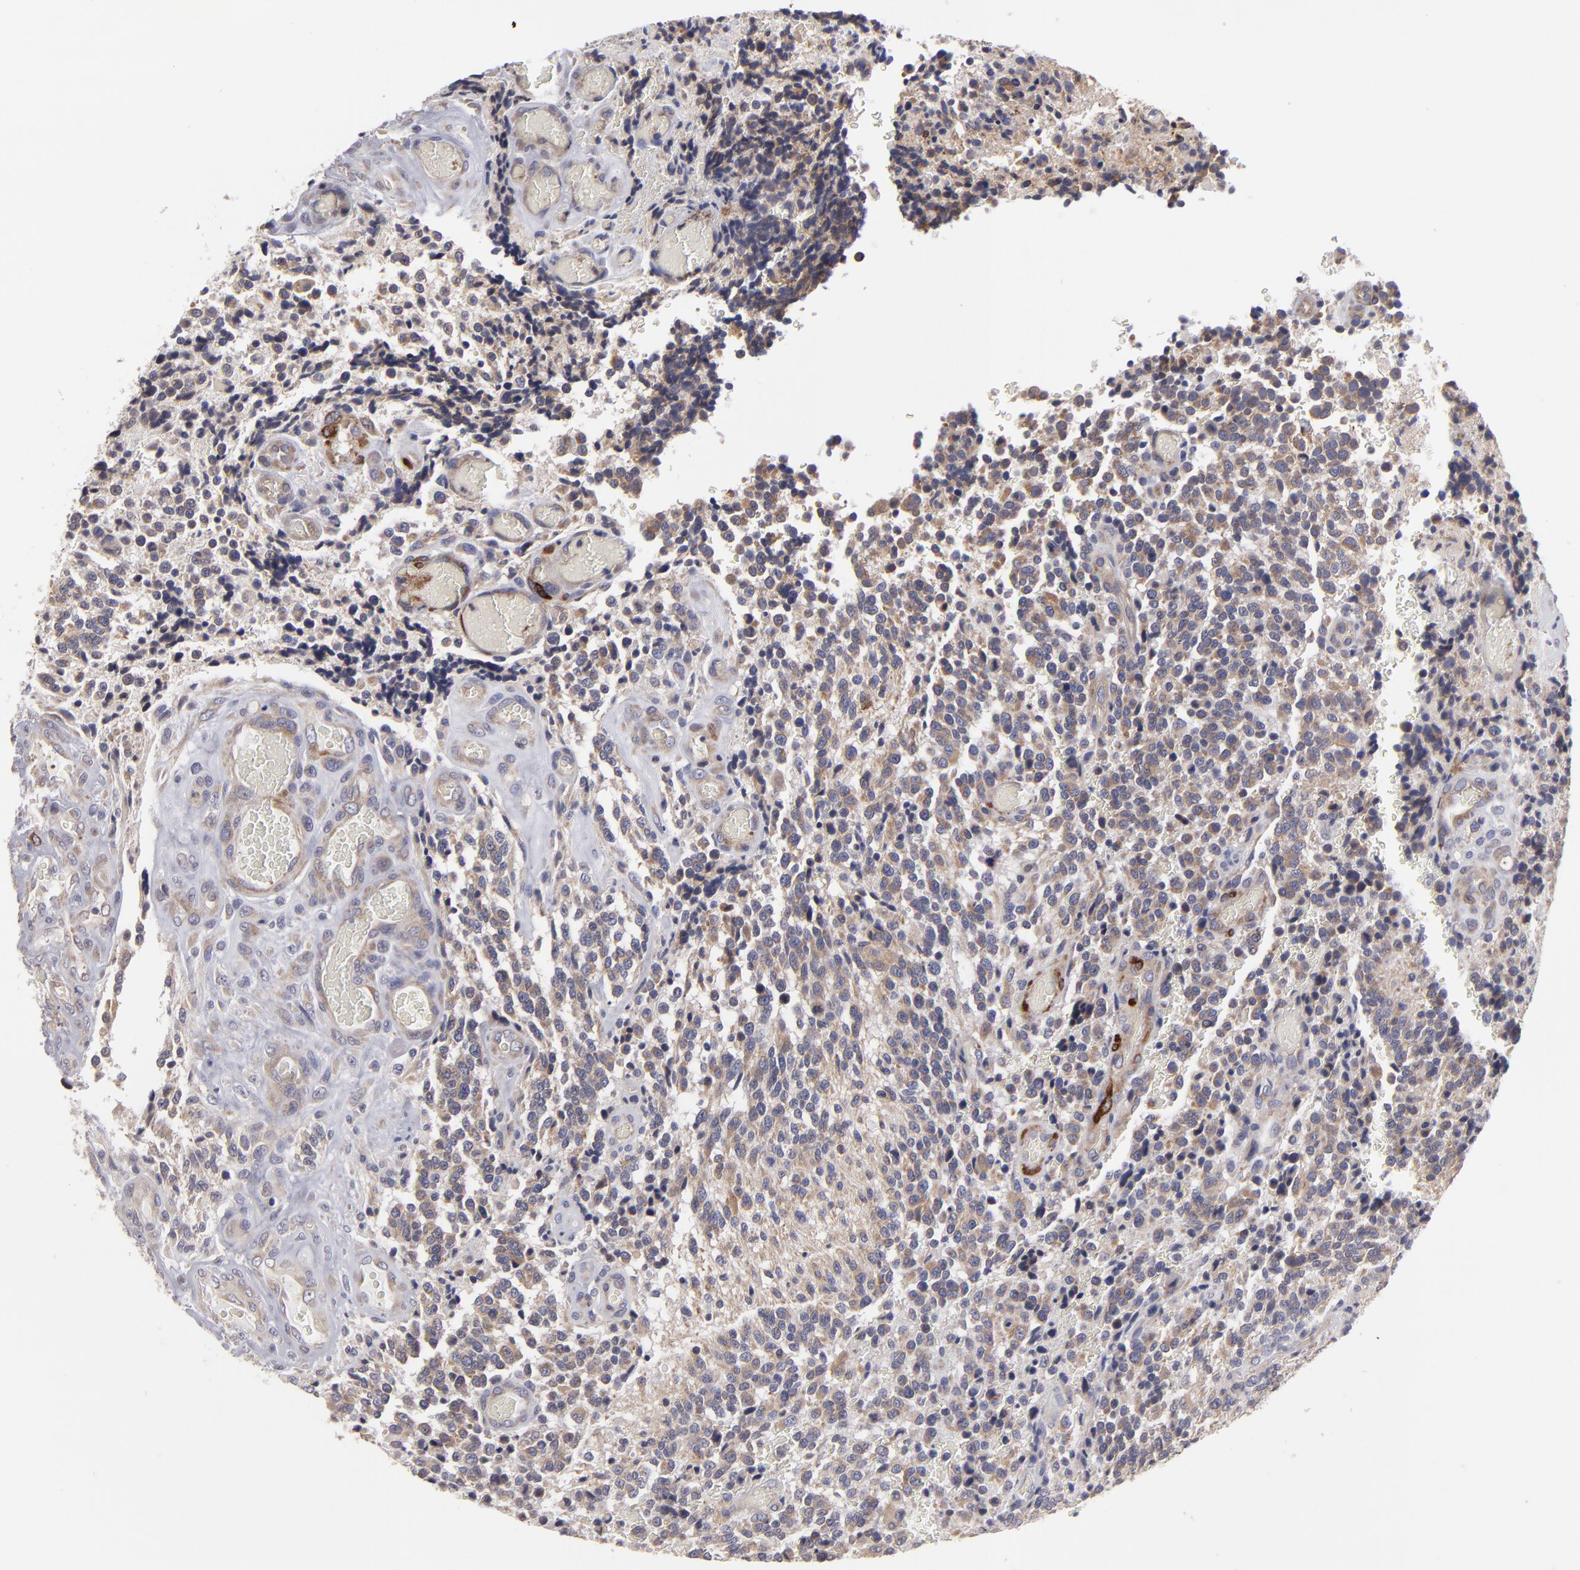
{"staining": {"intensity": "moderate", "quantity": ">75%", "location": "cytoplasmic/membranous"}, "tissue": "glioma", "cell_type": "Tumor cells", "image_type": "cancer", "snomed": [{"axis": "morphology", "description": "Glioma, malignant, High grade"}, {"axis": "topography", "description": "Brain"}], "caption": "Protein expression analysis of human malignant high-grade glioma reveals moderate cytoplasmic/membranous positivity in about >75% of tumor cells. (DAB (3,3'-diaminobenzidine) IHC with brightfield microscopy, high magnification).", "gene": "SLMAP", "patient": {"sex": "male", "age": 36}}